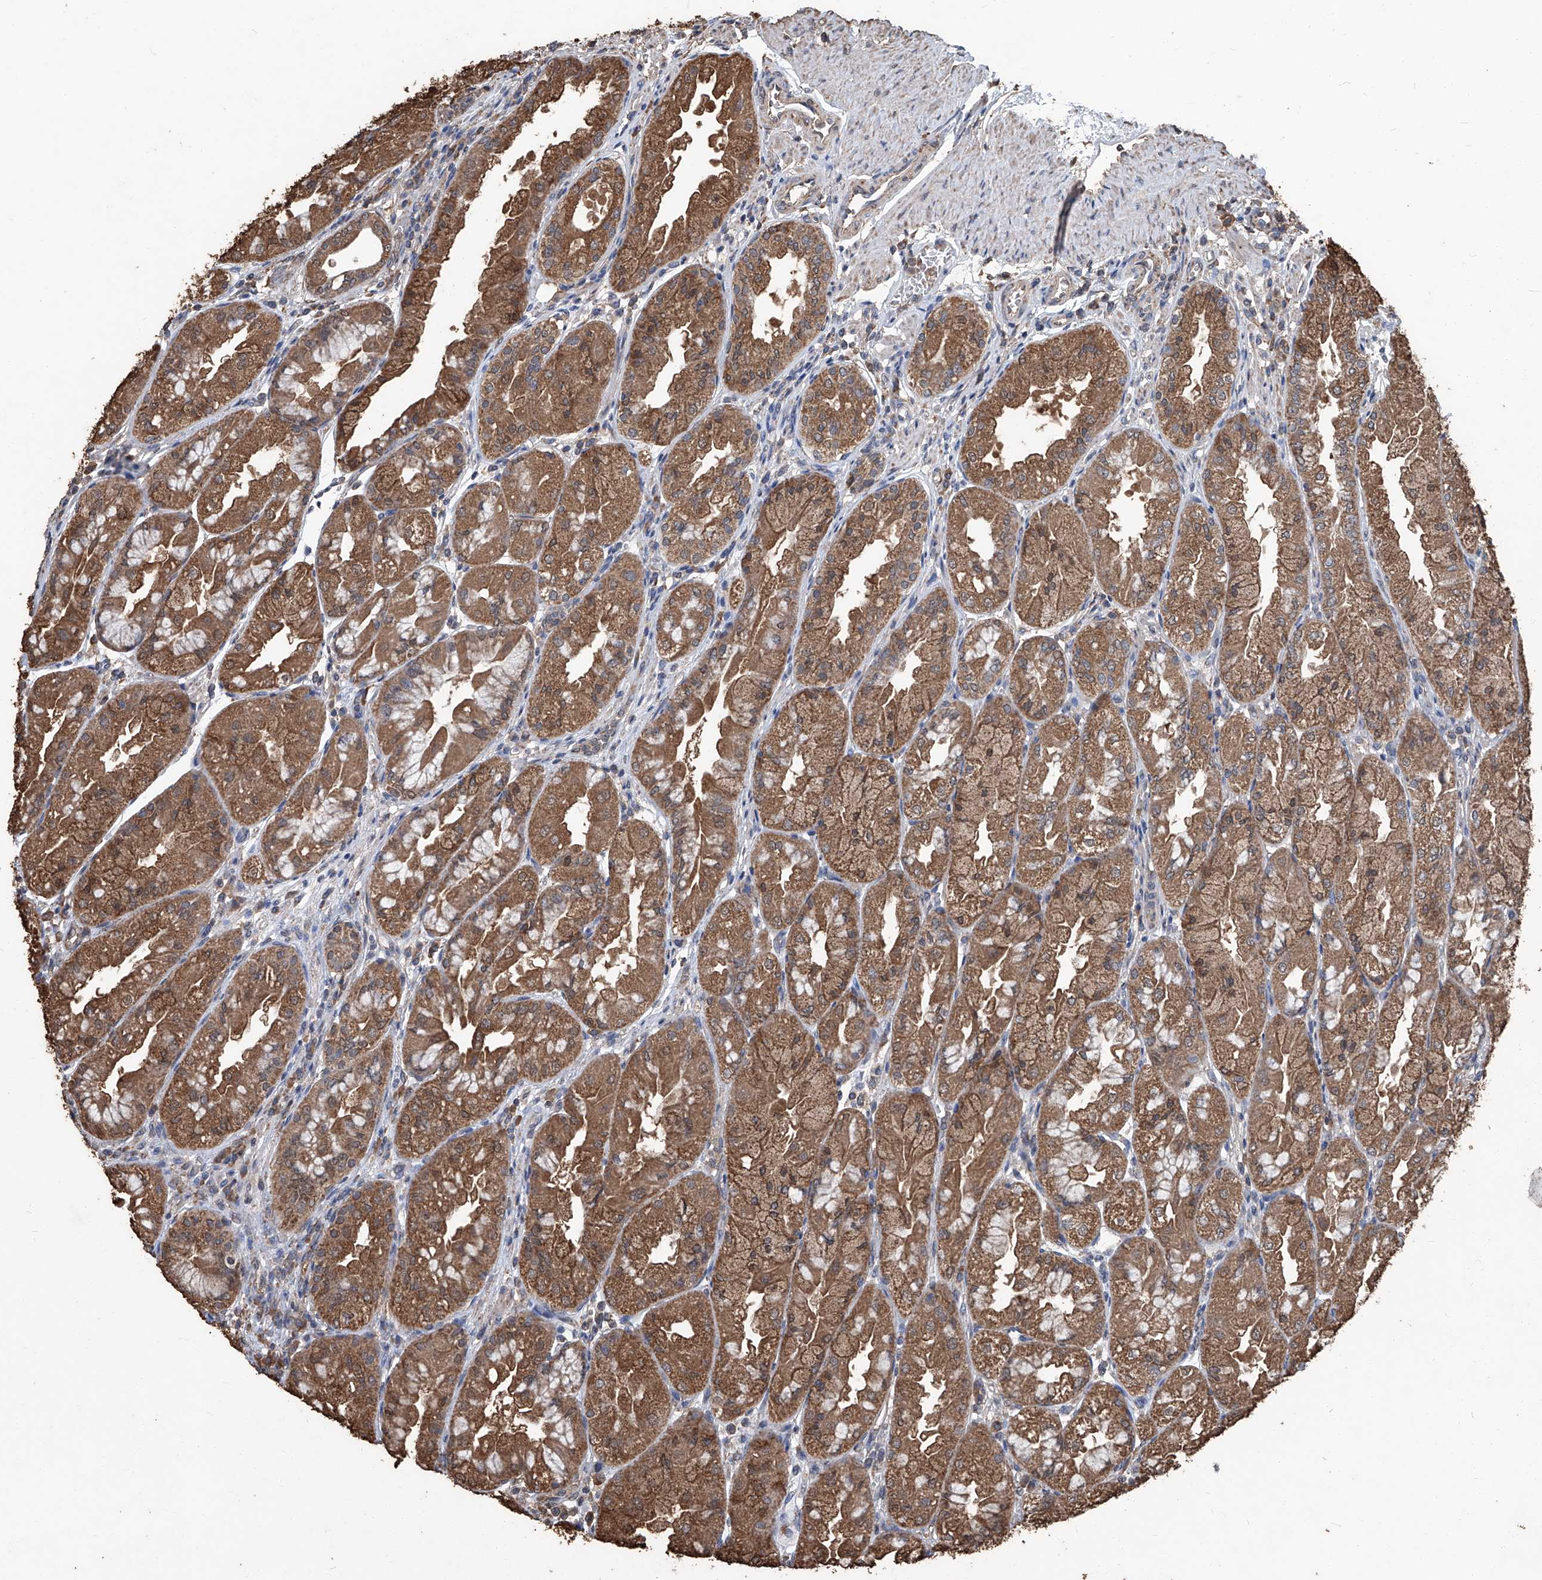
{"staining": {"intensity": "moderate", "quantity": ">75%", "location": "cytoplasmic/membranous"}, "tissue": "stomach", "cell_type": "Glandular cells", "image_type": "normal", "snomed": [{"axis": "morphology", "description": "Normal tissue, NOS"}, {"axis": "topography", "description": "Stomach, upper"}], "caption": "Stomach stained with DAB (3,3'-diaminobenzidine) IHC demonstrates medium levels of moderate cytoplasmic/membranous expression in about >75% of glandular cells.", "gene": "STARD7", "patient": {"sex": "male", "age": 47}}